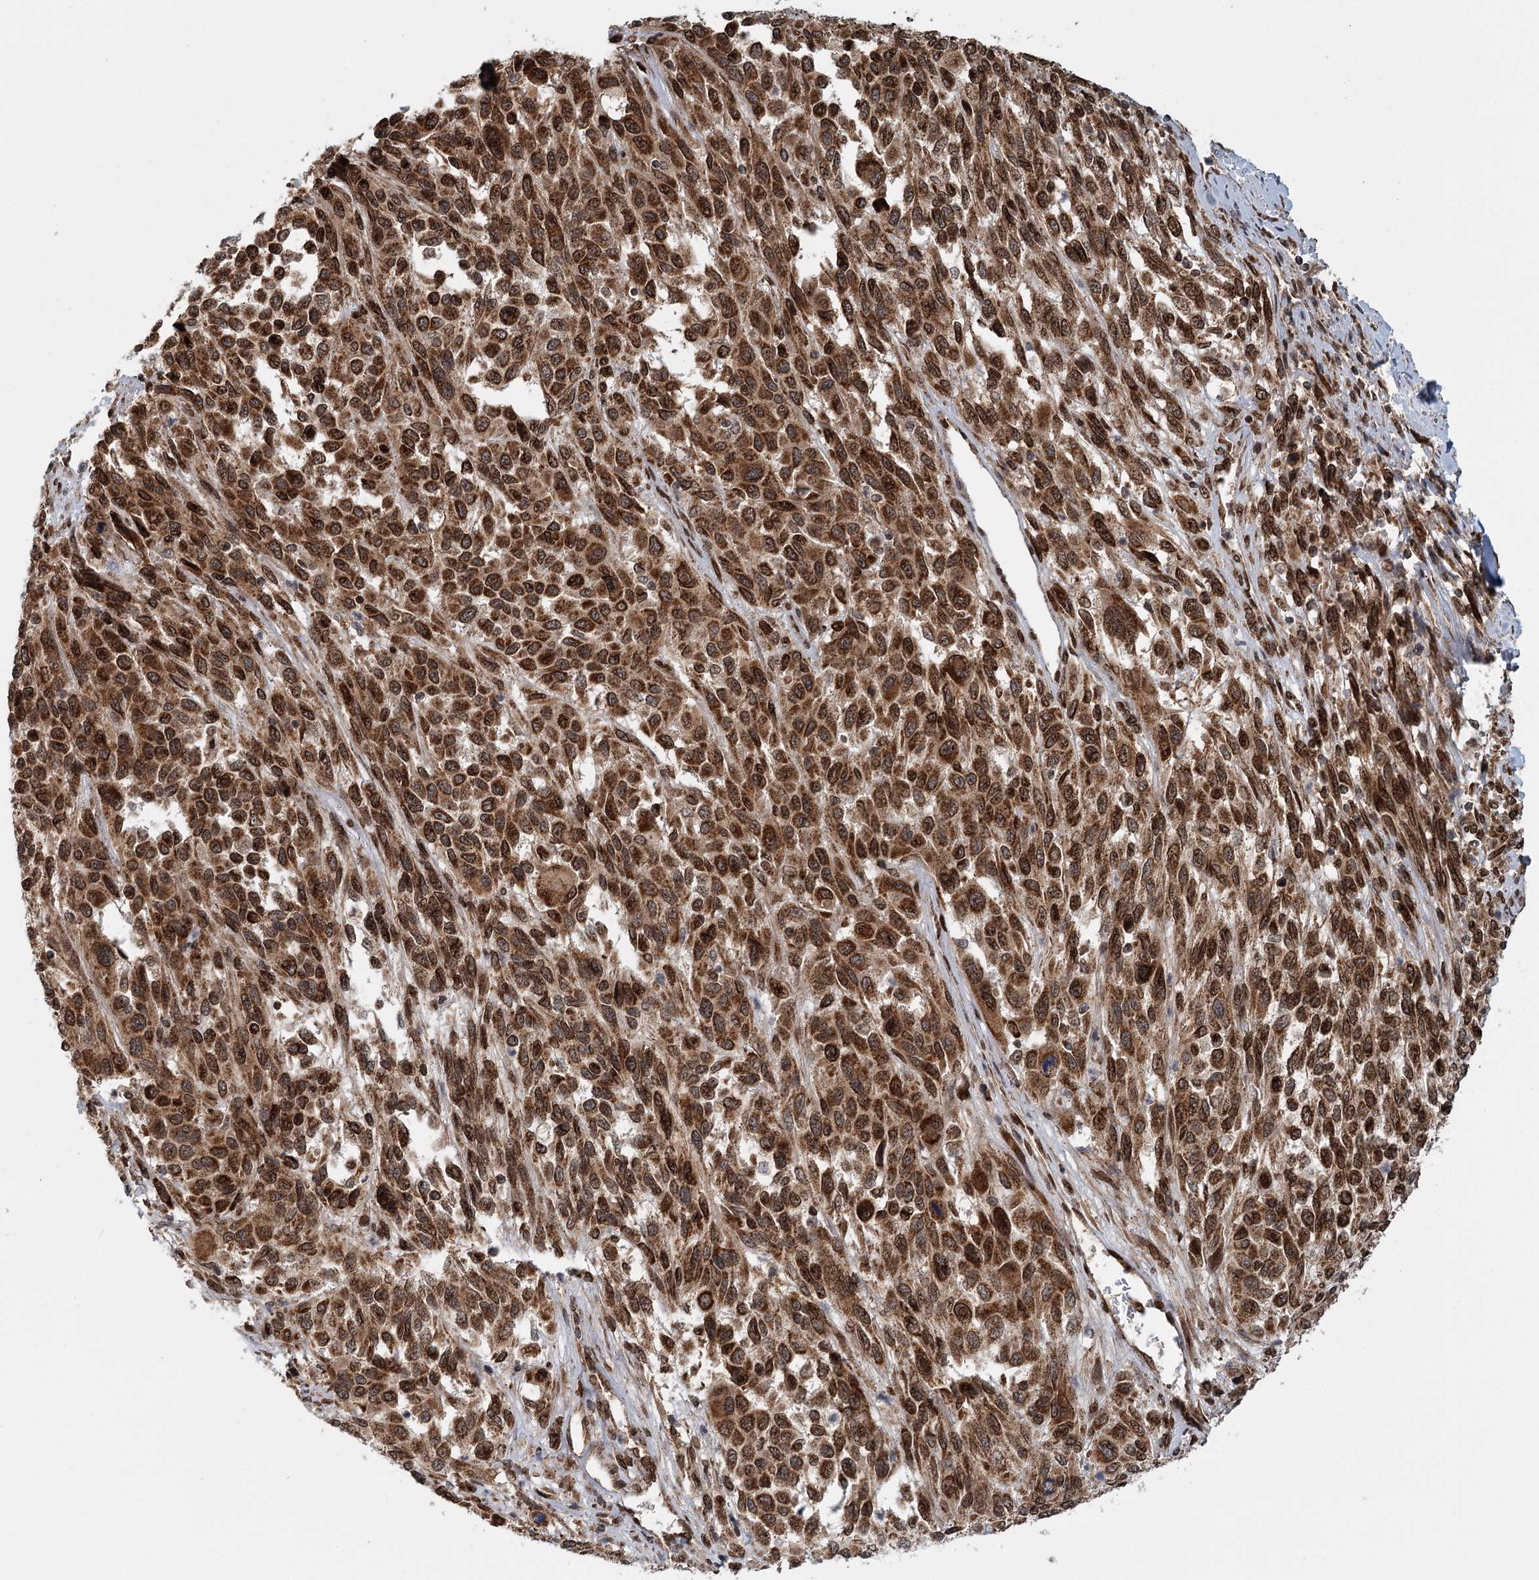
{"staining": {"intensity": "strong", "quantity": ">75%", "location": "cytoplasmic/membranous"}, "tissue": "melanoma", "cell_type": "Tumor cells", "image_type": "cancer", "snomed": [{"axis": "morphology", "description": "Malignant melanoma, Metastatic site"}, {"axis": "topography", "description": "Lymph node"}], "caption": "A photomicrograph of melanoma stained for a protein exhibits strong cytoplasmic/membranous brown staining in tumor cells.", "gene": "BCKDHA", "patient": {"sex": "male", "age": 61}}